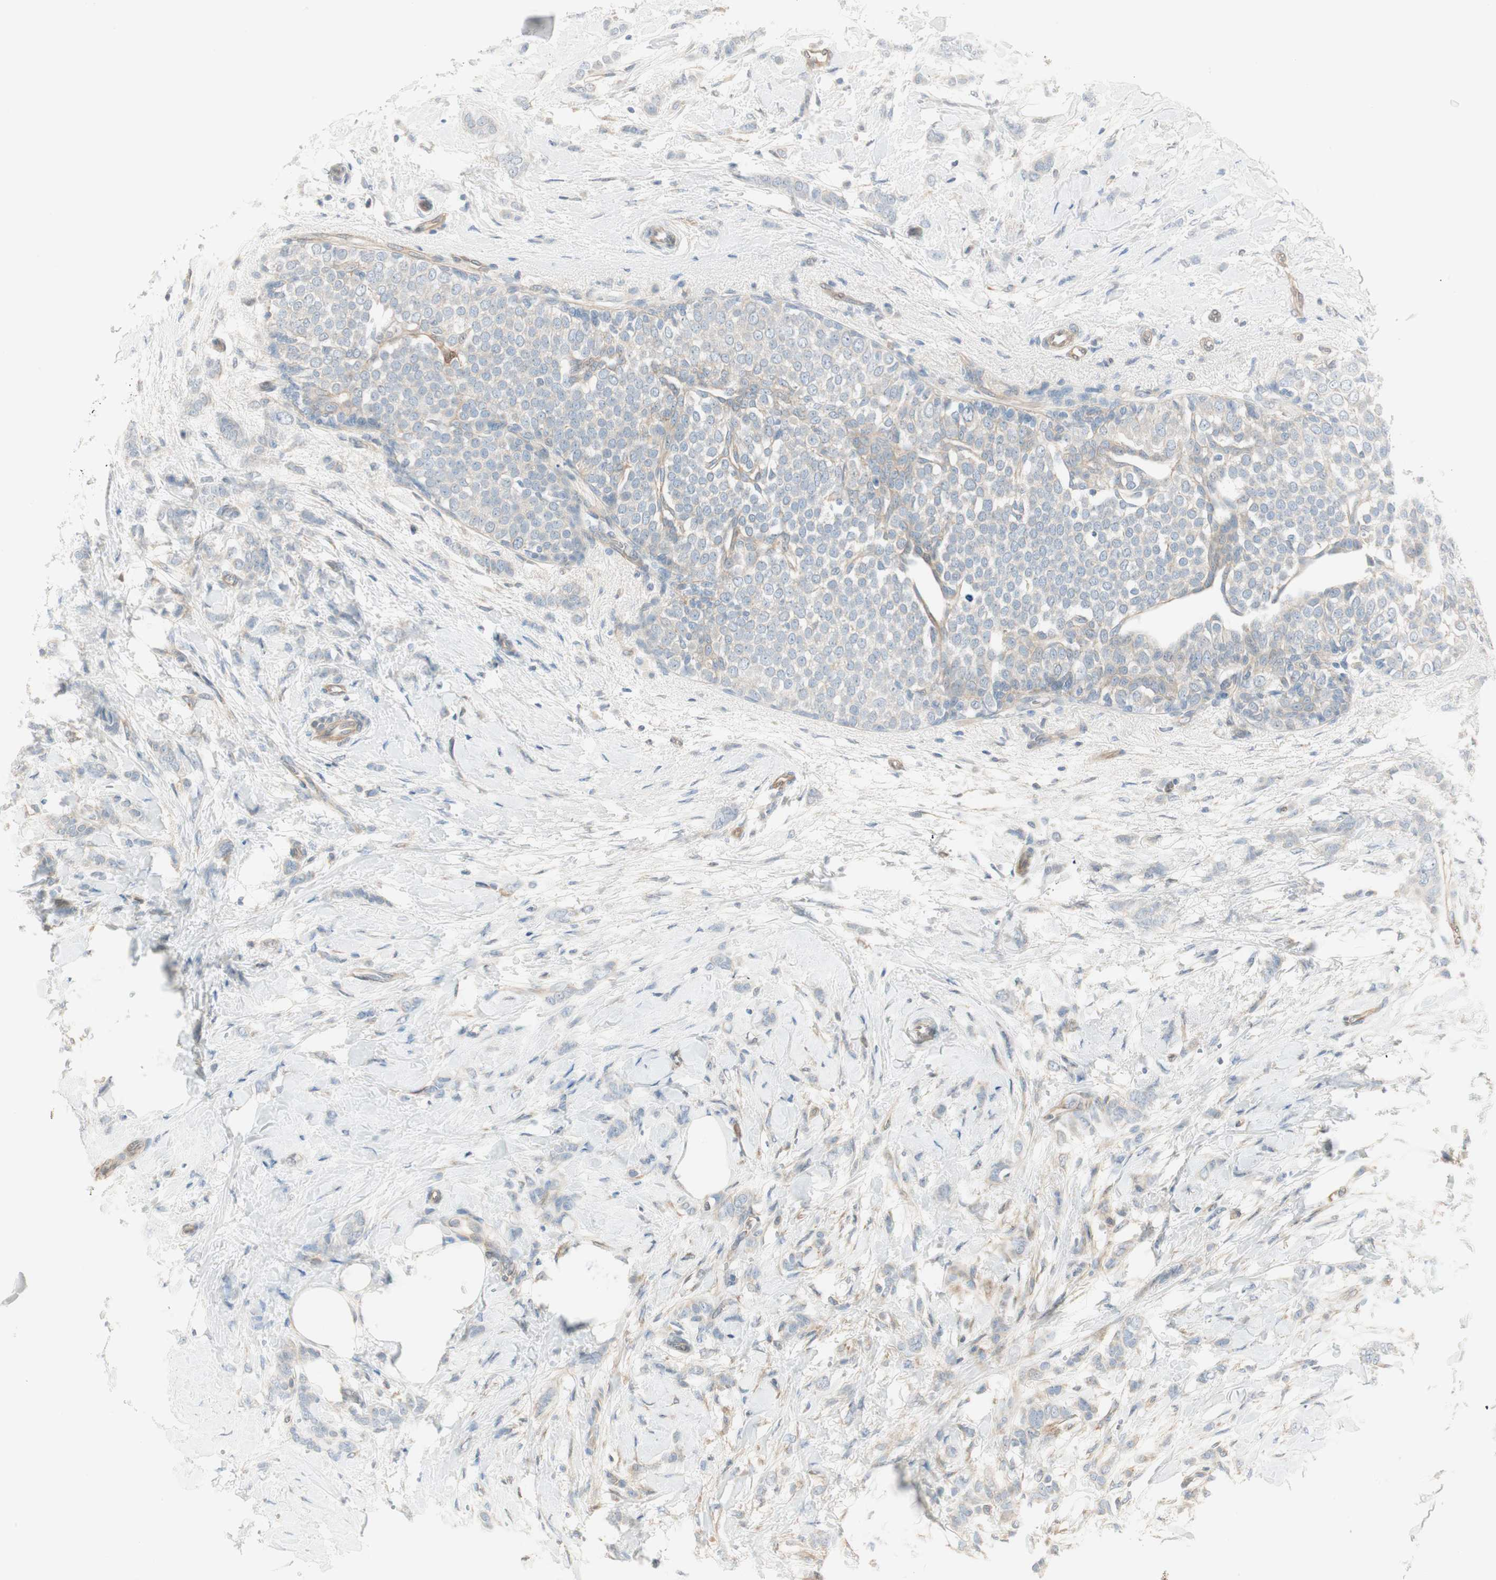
{"staining": {"intensity": "negative", "quantity": "none", "location": "none"}, "tissue": "breast cancer", "cell_type": "Tumor cells", "image_type": "cancer", "snomed": [{"axis": "morphology", "description": "Lobular carcinoma, in situ"}, {"axis": "morphology", "description": "Lobular carcinoma"}, {"axis": "topography", "description": "Breast"}], "caption": "High power microscopy photomicrograph of an immunohistochemistry micrograph of breast cancer, revealing no significant positivity in tumor cells.", "gene": "CDK3", "patient": {"sex": "female", "age": 41}}